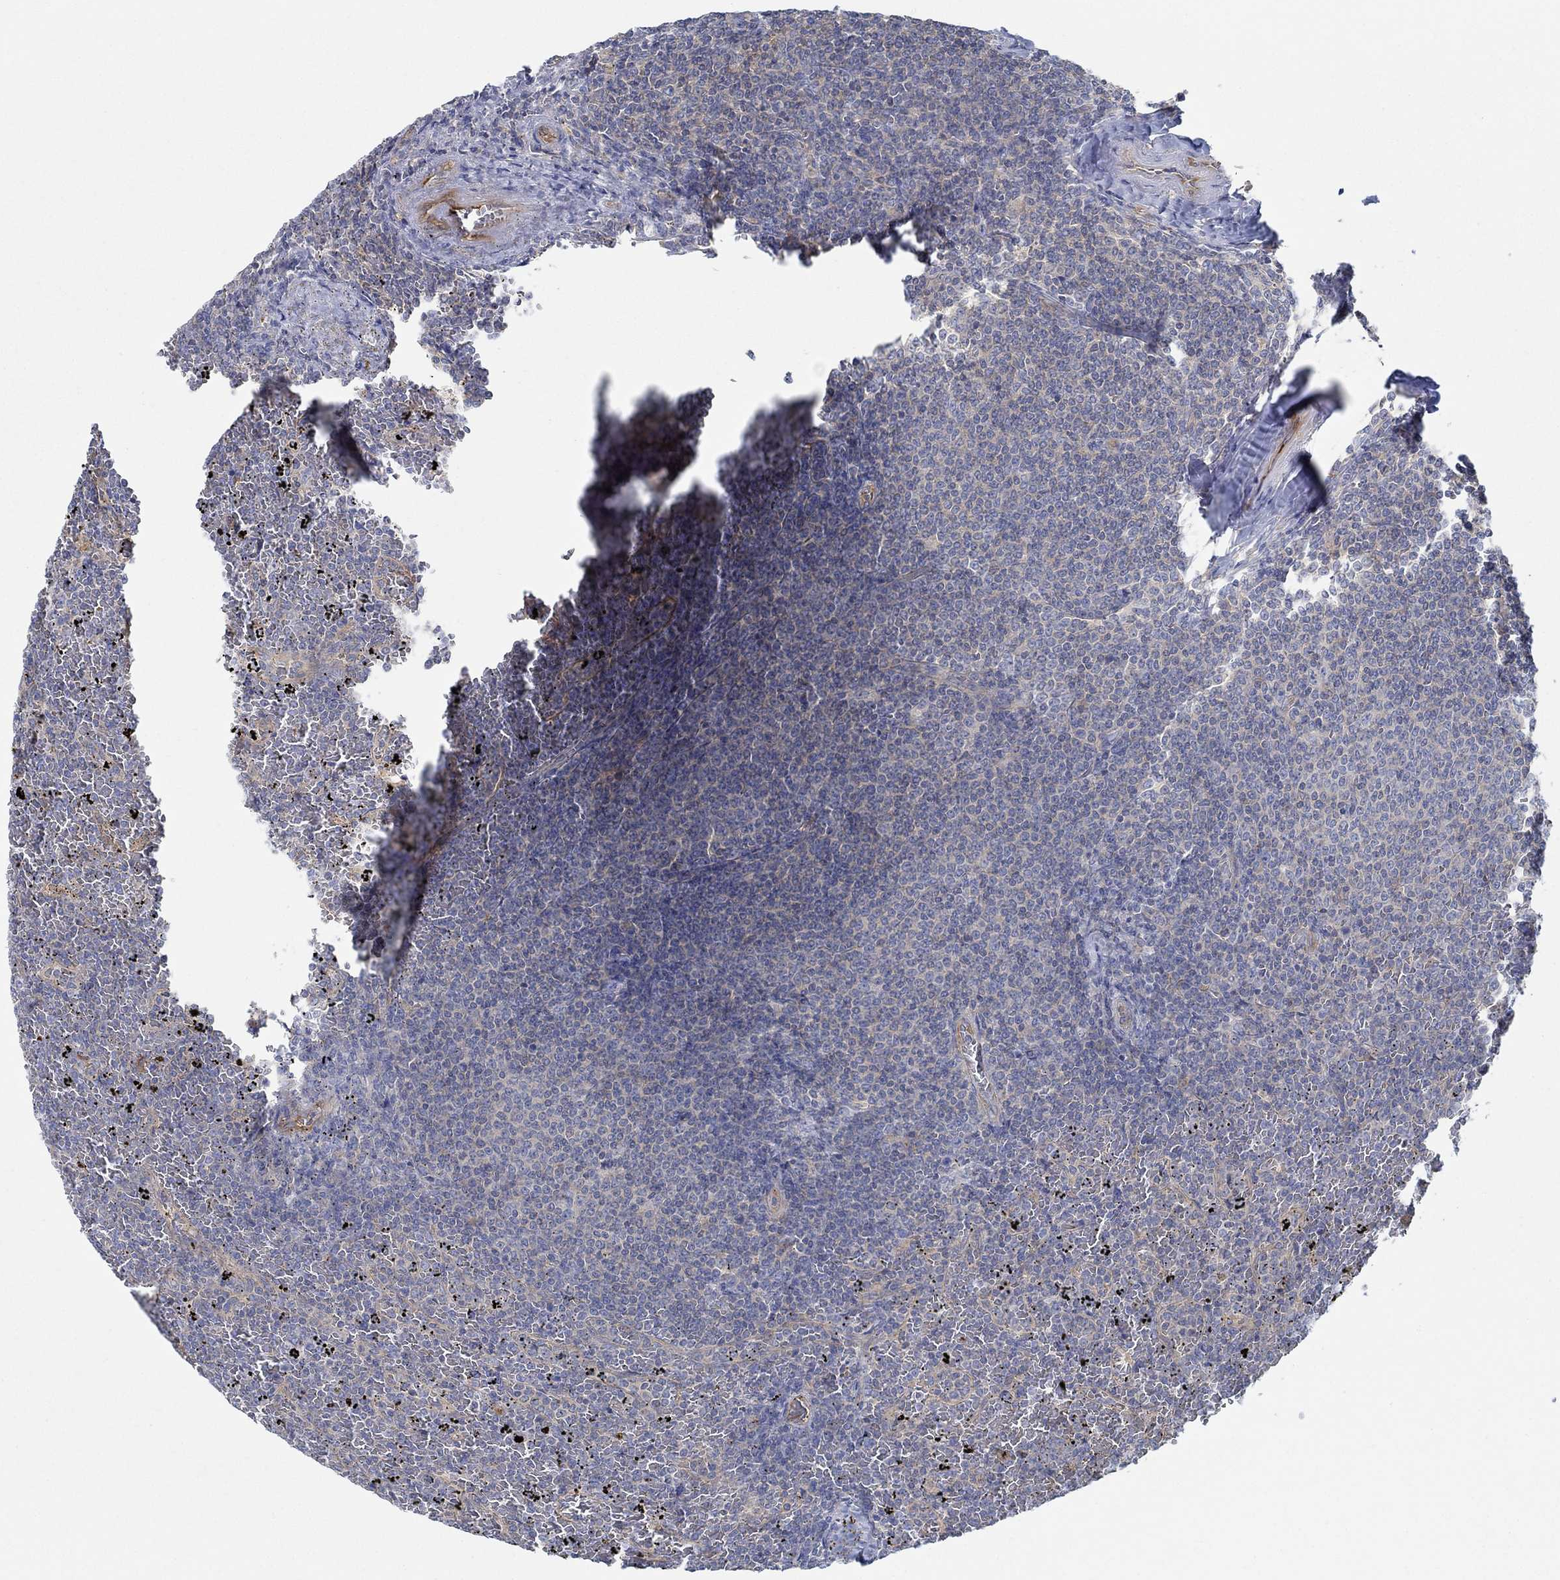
{"staining": {"intensity": "negative", "quantity": "none", "location": "none"}, "tissue": "lymphoma", "cell_type": "Tumor cells", "image_type": "cancer", "snomed": [{"axis": "morphology", "description": "Malignant lymphoma, non-Hodgkin's type, Low grade"}, {"axis": "topography", "description": "Spleen"}], "caption": "DAB (3,3'-diaminobenzidine) immunohistochemical staining of human lymphoma exhibits no significant positivity in tumor cells.", "gene": "SPAG9", "patient": {"sex": "female", "age": 77}}